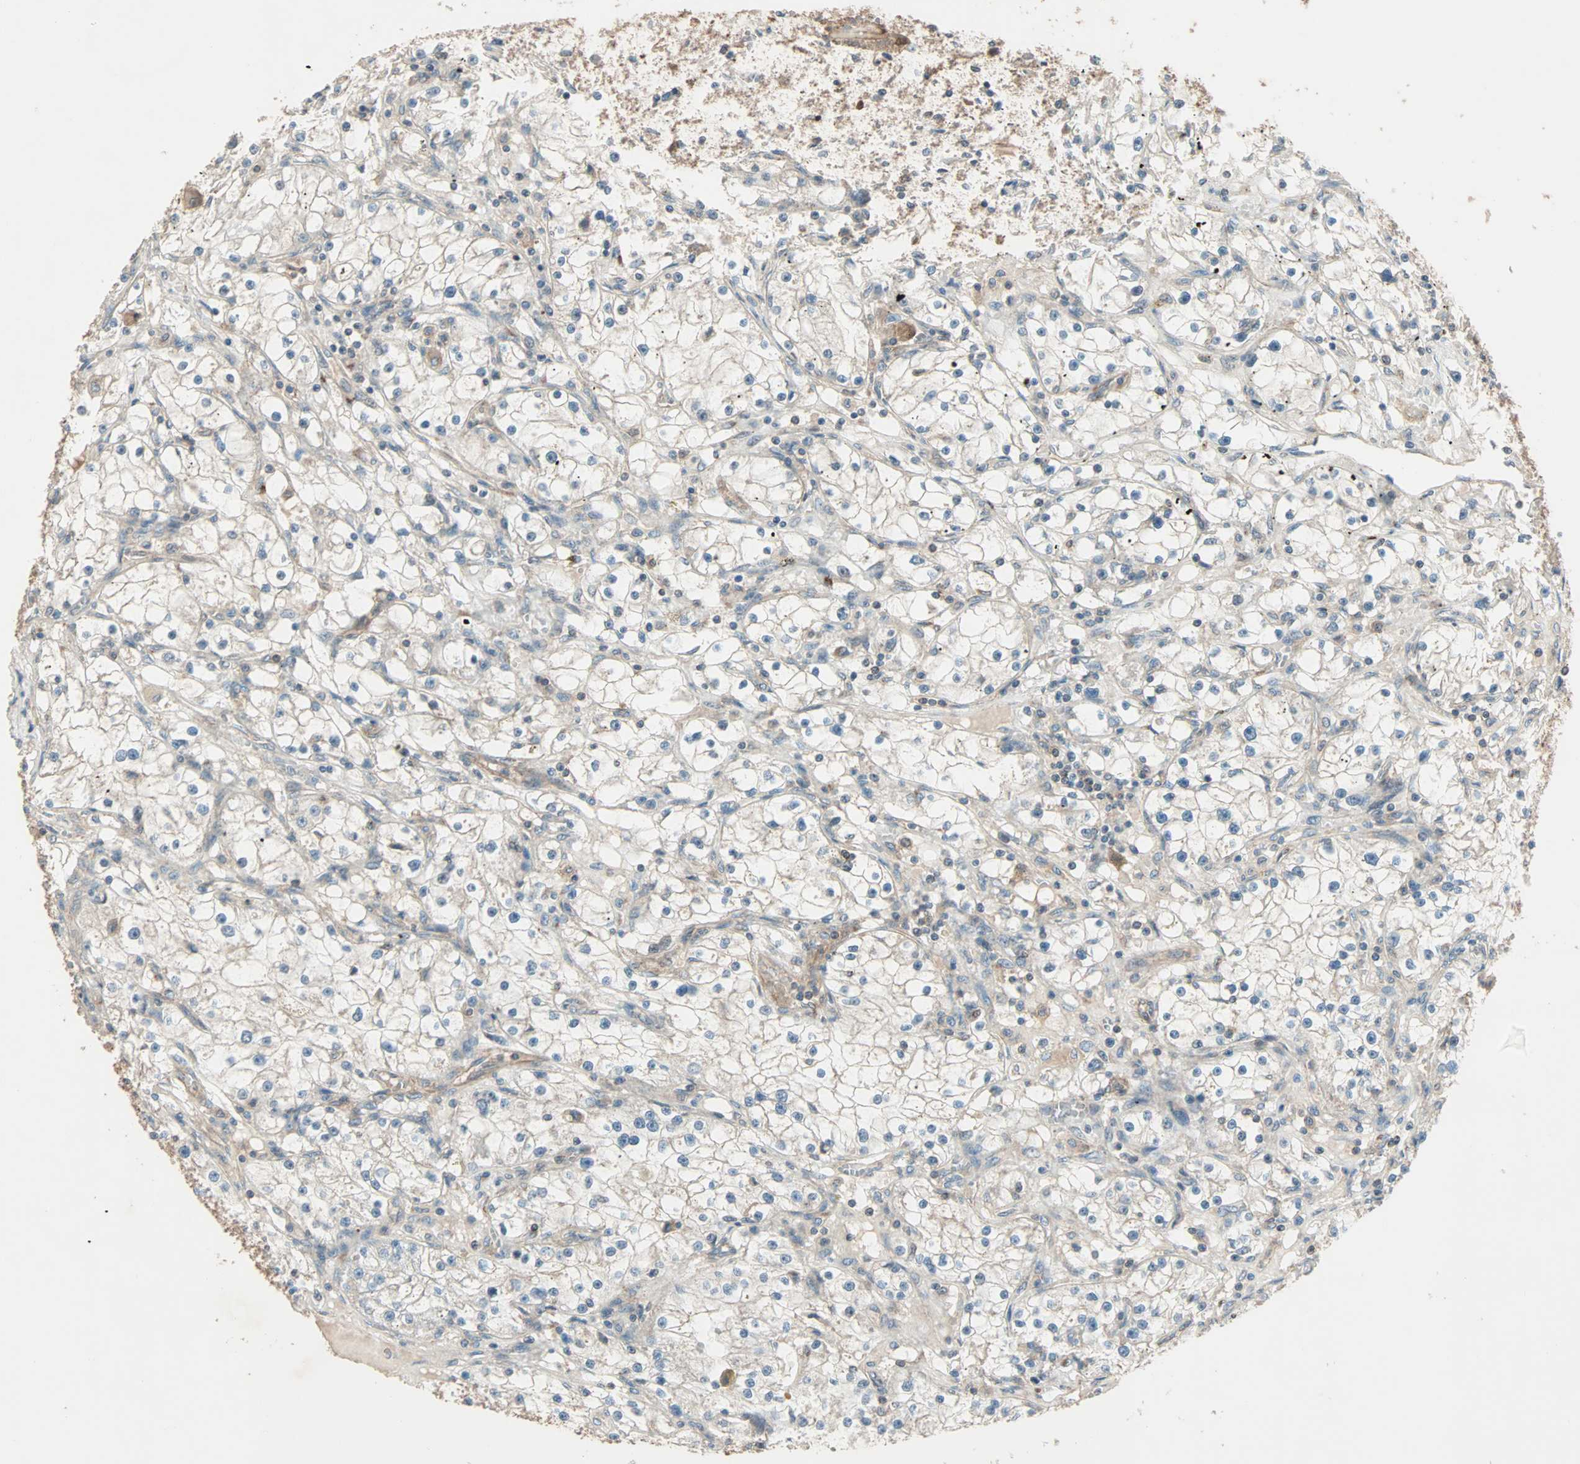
{"staining": {"intensity": "negative", "quantity": "none", "location": "none"}, "tissue": "renal cancer", "cell_type": "Tumor cells", "image_type": "cancer", "snomed": [{"axis": "morphology", "description": "Adenocarcinoma, NOS"}, {"axis": "topography", "description": "Kidney"}], "caption": "Immunohistochemistry (IHC) micrograph of human renal adenocarcinoma stained for a protein (brown), which demonstrates no positivity in tumor cells.", "gene": "MAP3K21", "patient": {"sex": "male", "age": 56}}